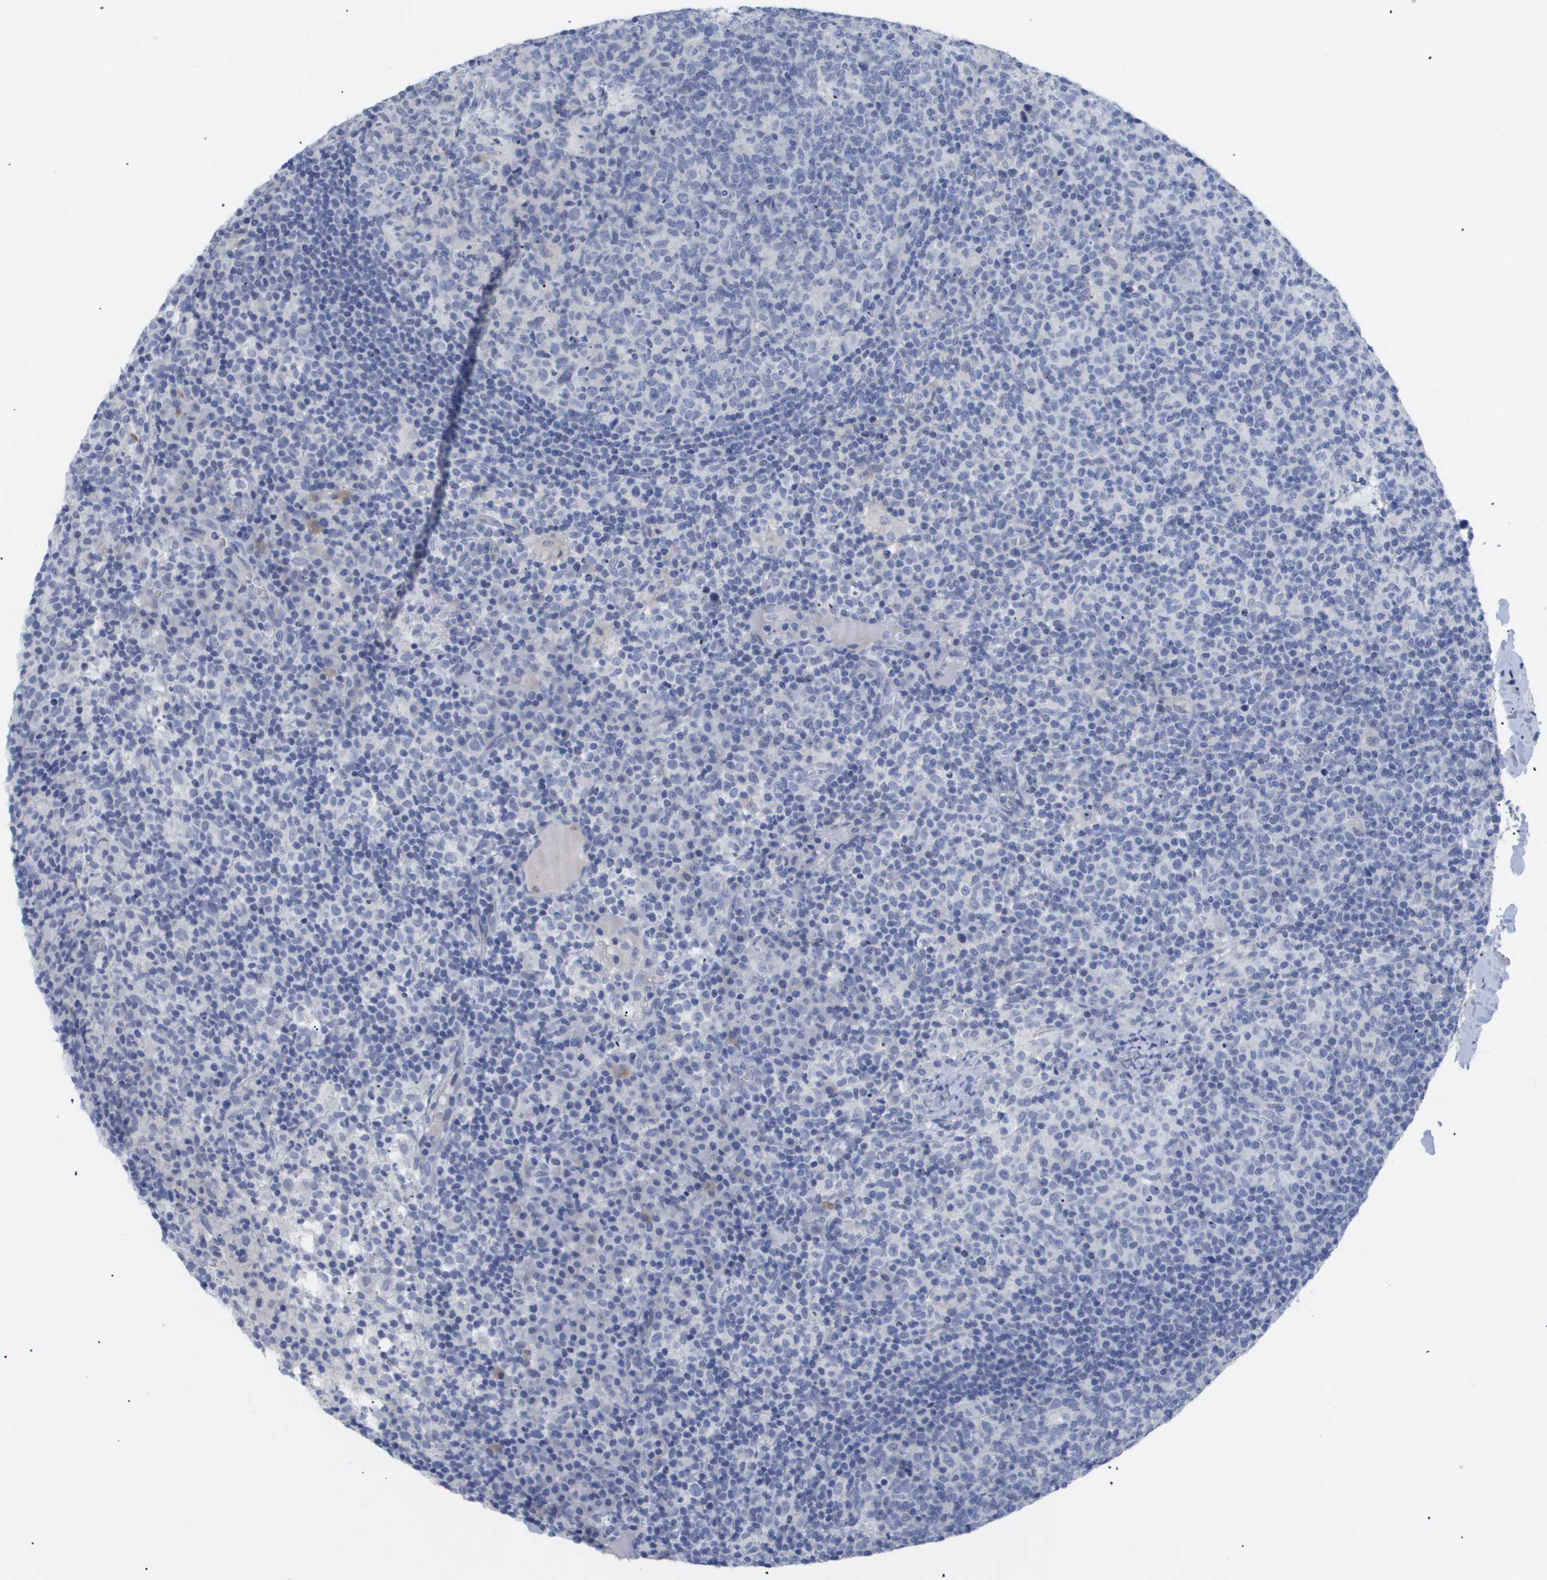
{"staining": {"intensity": "negative", "quantity": "none", "location": "none"}, "tissue": "lymph node", "cell_type": "Germinal center cells", "image_type": "normal", "snomed": [{"axis": "morphology", "description": "Normal tissue, NOS"}, {"axis": "morphology", "description": "Inflammation, NOS"}, {"axis": "topography", "description": "Lymph node"}], "caption": "Lymph node was stained to show a protein in brown. There is no significant expression in germinal center cells. (DAB IHC with hematoxylin counter stain).", "gene": "CAV3", "patient": {"sex": "male", "age": 55}}